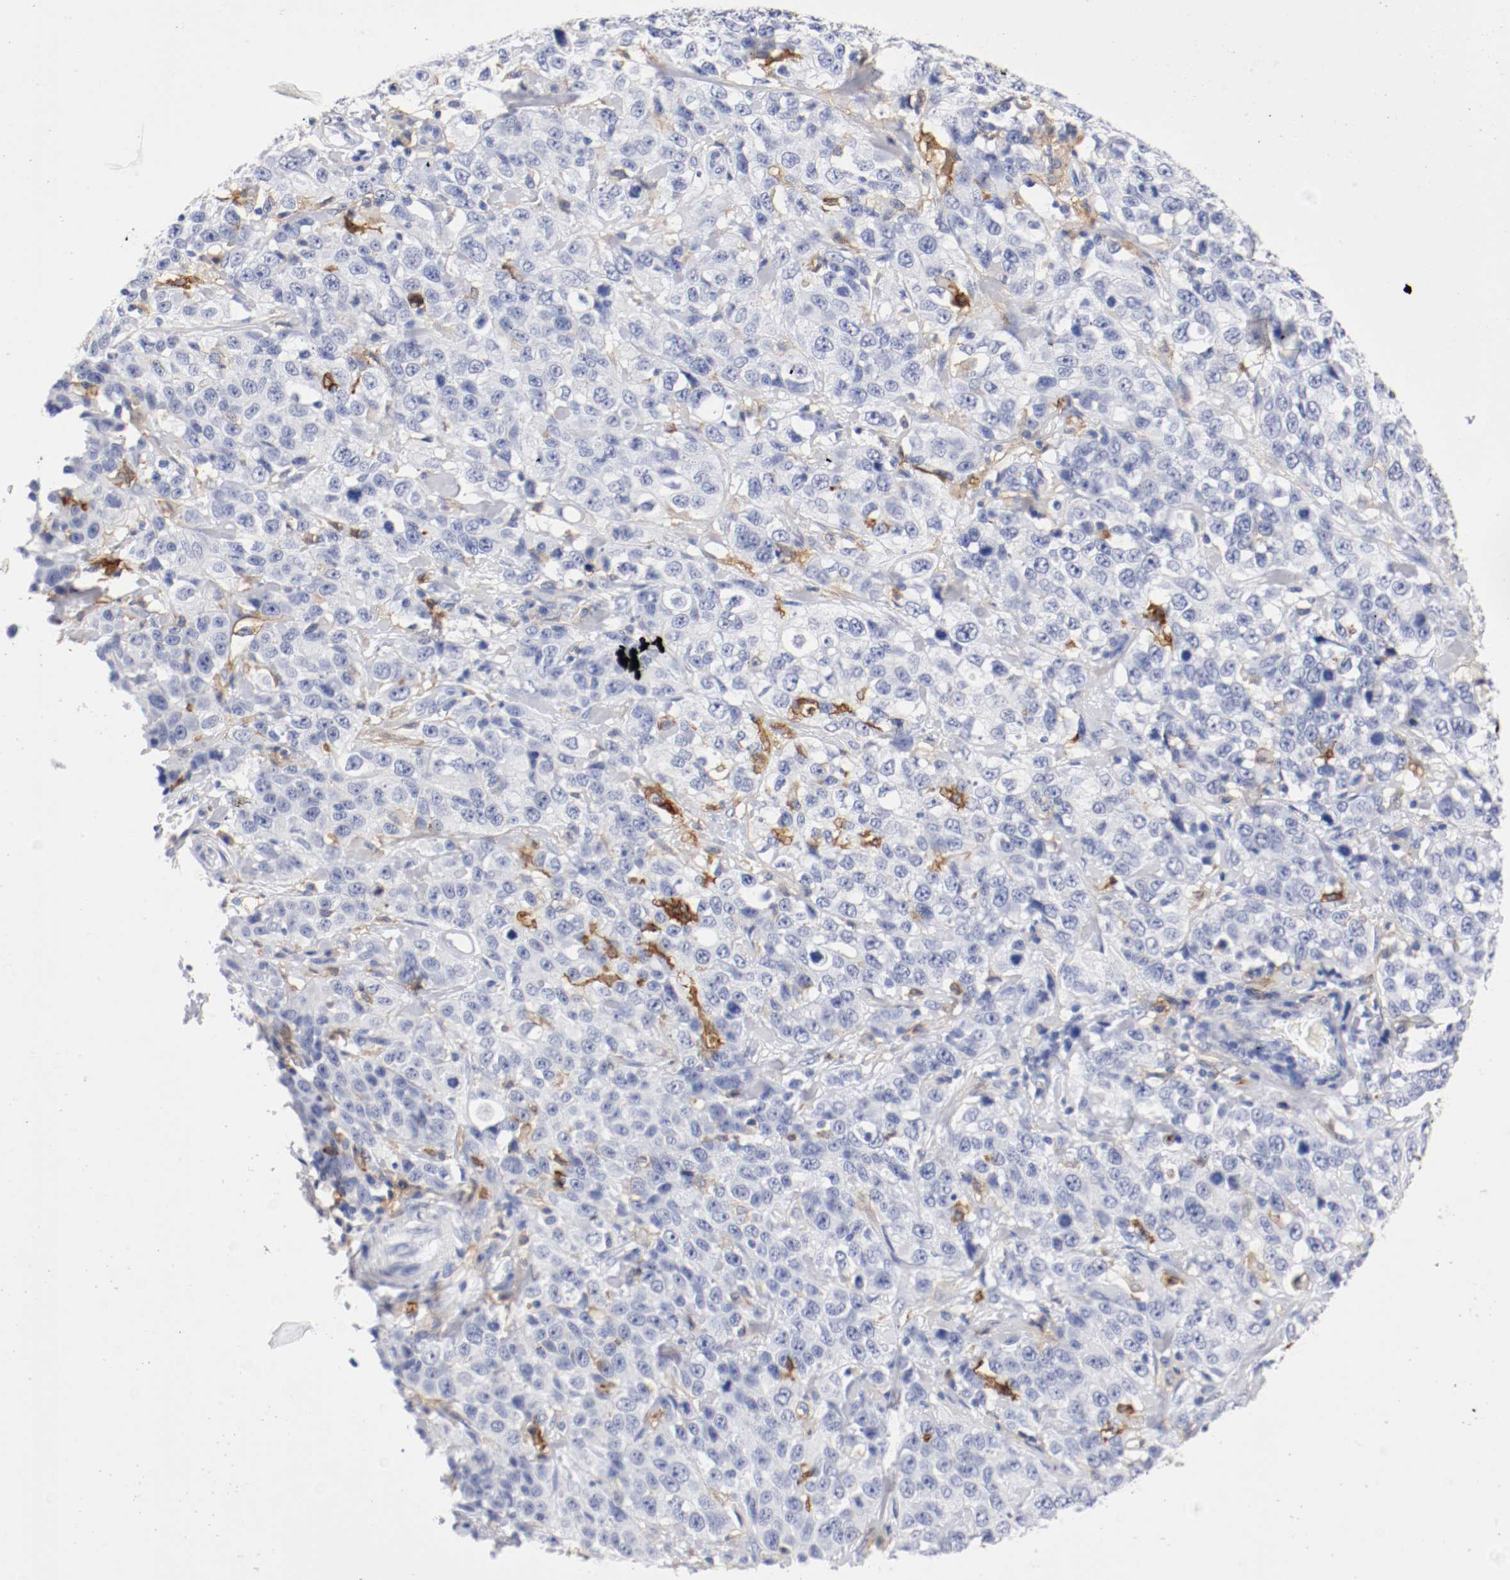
{"staining": {"intensity": "negative", "quantity": "none", "location": "none"}, "tissue": "stomach cancer", "cell_type": "Tumor cells", "image_type": "cancer", "snomed": [{"axis": "morphology", "description": "Normal tissue, NOS"}, {"axis": "morphology", "description": "Adenocarcinoma, NOS"}, {"axis": "topography", "description": "Stomach"}], "caption": "High power microscopy micrograph of an immunohistochemistry image of stomach adenocarcinoma, revealing no significant expression in tumor cells. The staining is performed using DAB (3,3'-diaminobenzidine) brown chromogen with nuclei counter-stained in using hematoxylin.", "gene": "ITGAX", "patient": {"sex": "male", "age": 48}}